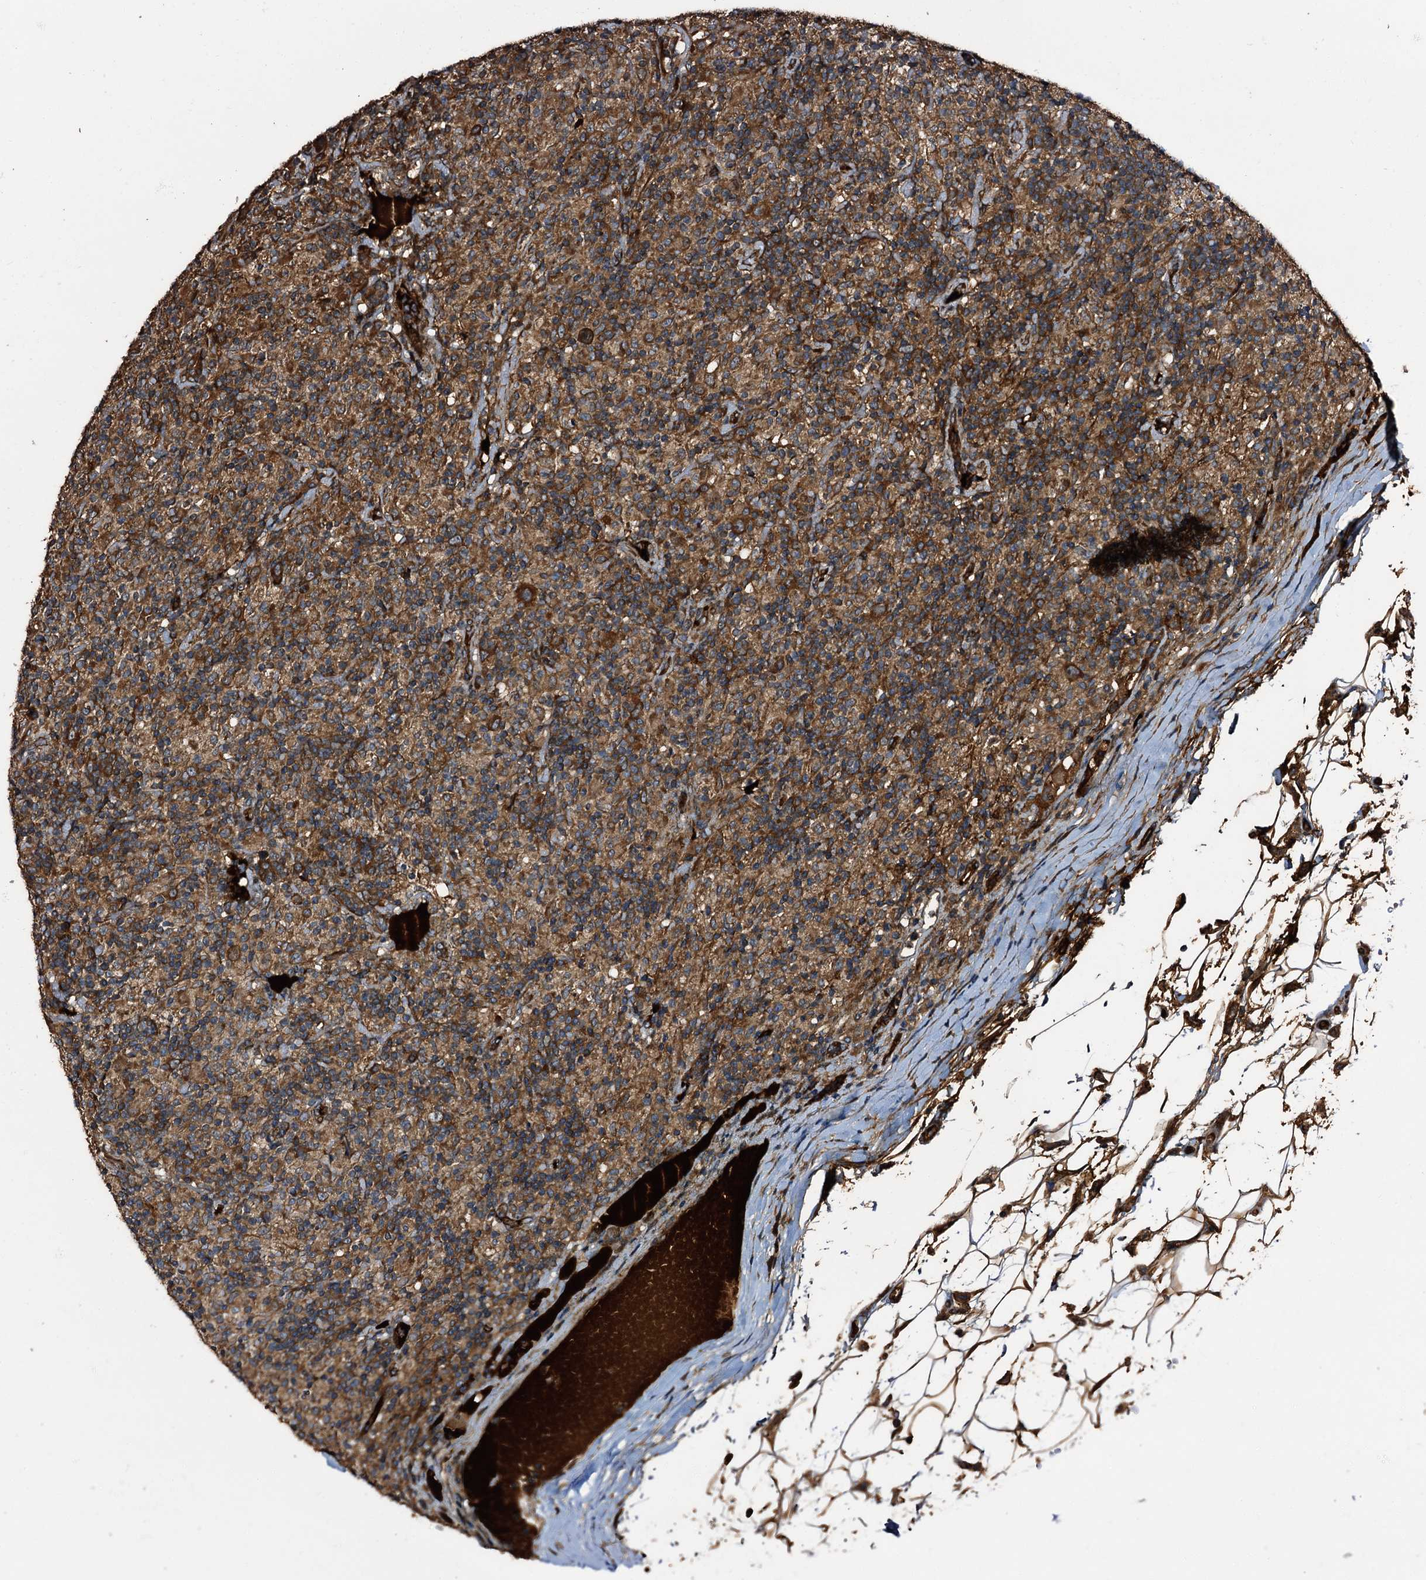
{"staining": {"intensity": "strong", "quantity": ">75%", "location": "cytoplasmic/membranous"}, "tissue": "lymphoma", "cell_type": "Tumor cells", "image_type": "cancer", "snomed": [{"axis": "morphology", "description": "Hodgkin's disease, NOS"}, {"axis": "topography", "description": "Lymph node"}], "caption": "Strong cytoplasmic/membranous positivity for a protein is present in about >75% of tumor cells of lymphoma using immunohistochemistry.", "gene": "PEX5", "patient": {"sex": "male", "age": 70}}